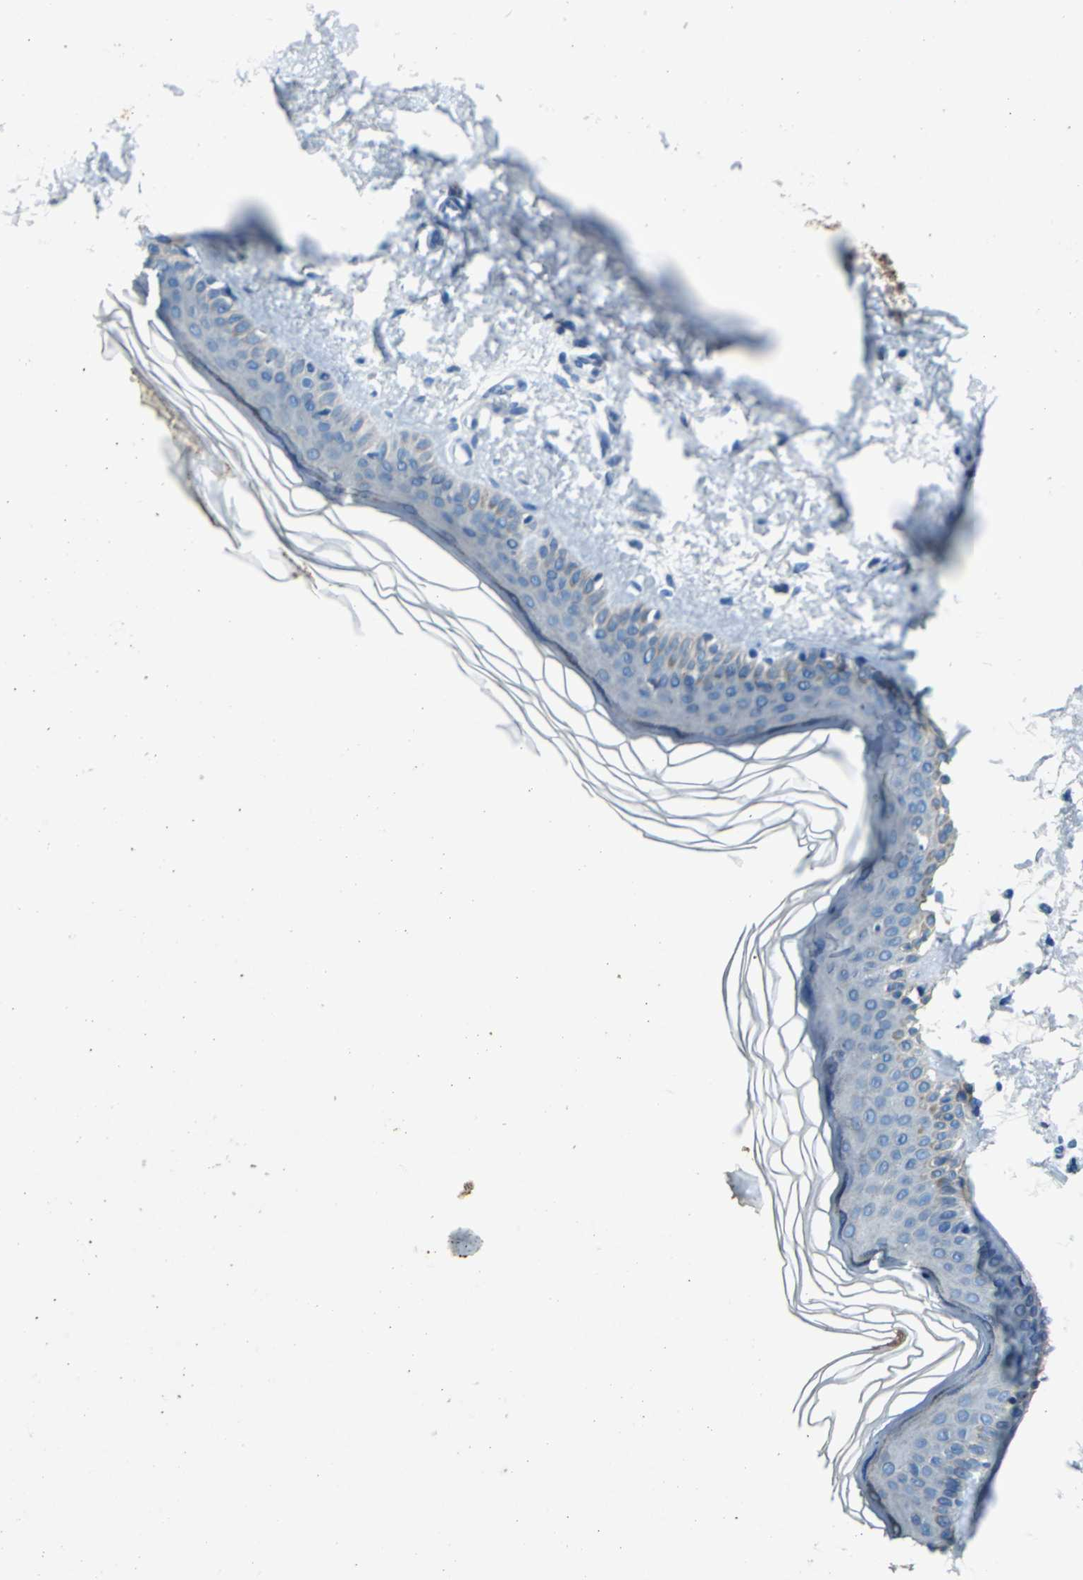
{"staining": {"intensity": "negative", "quantity": "none", "location": "none"}, "tissue": "skin", "cell_type": "Fibroblasts", "image_type": "normal", "snomed": [{"axis": "morphology", "description": "Normal tissue, NOS"}, {"axis": "topography", "description": "Skin"}], "caption": "Skin stained for a protein using IHC reveals no expression fibroblasts.", "gene": "TEX264", "patient": {"sex": "female", "age": 19}}